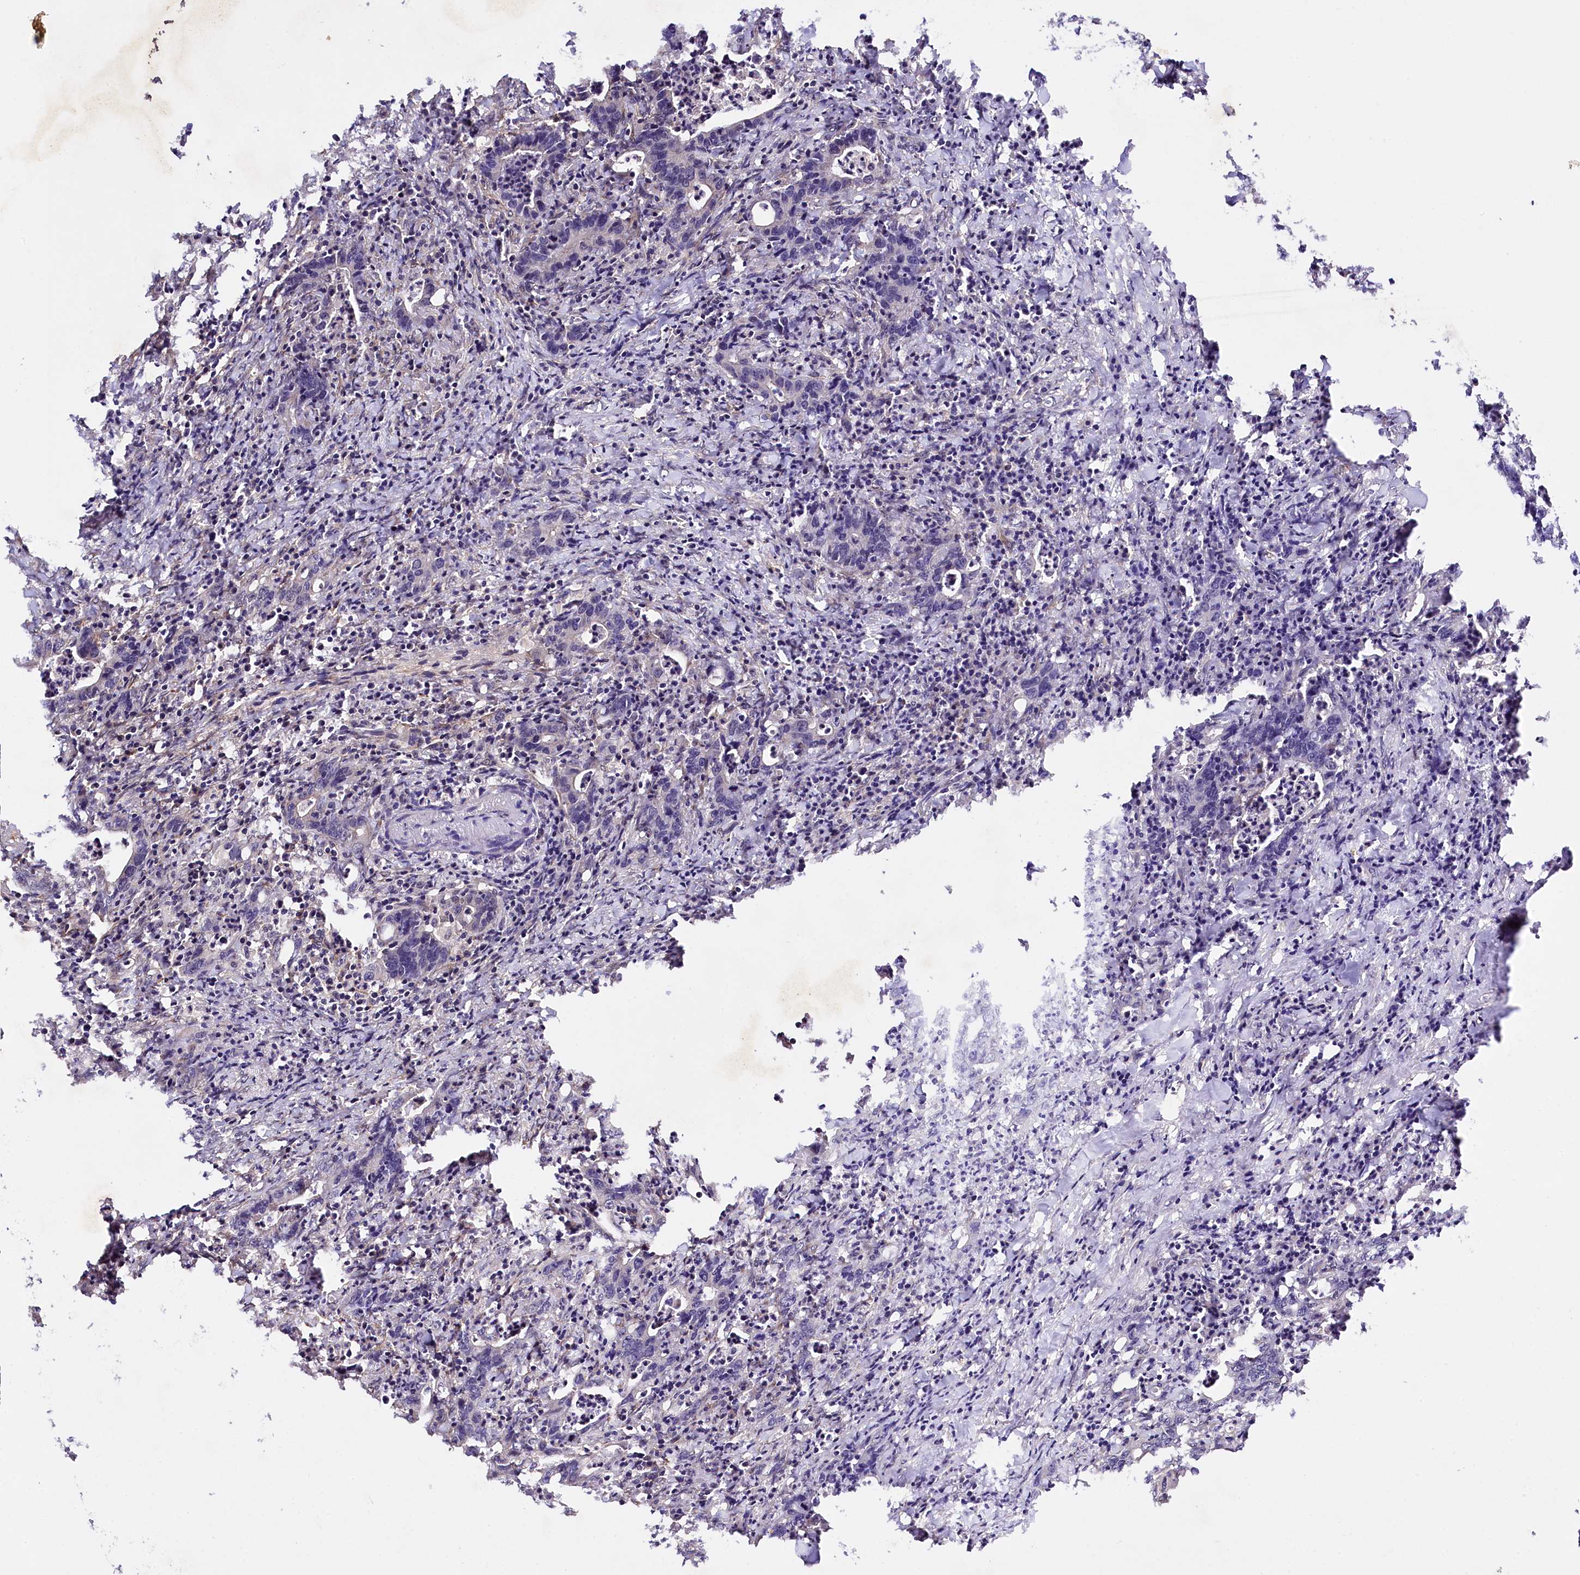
{"staining": {"intensity": "negative", "quantity": "none", "location": "none"}, "tissue": "colorectal cancer", "cell_type": "Tumor cells", "image_type": "cancer", "snomed": [{"axis": "morphology", "description": "Adenocarcinoma, NOS"}, {"axis": "topography", "description": "Colon"}], "caption": "Tumor cells show no significant protein staining in colorectal cancer.", "gene": "PHLDB1", "patient": {"sex": "female", "age": 75}}